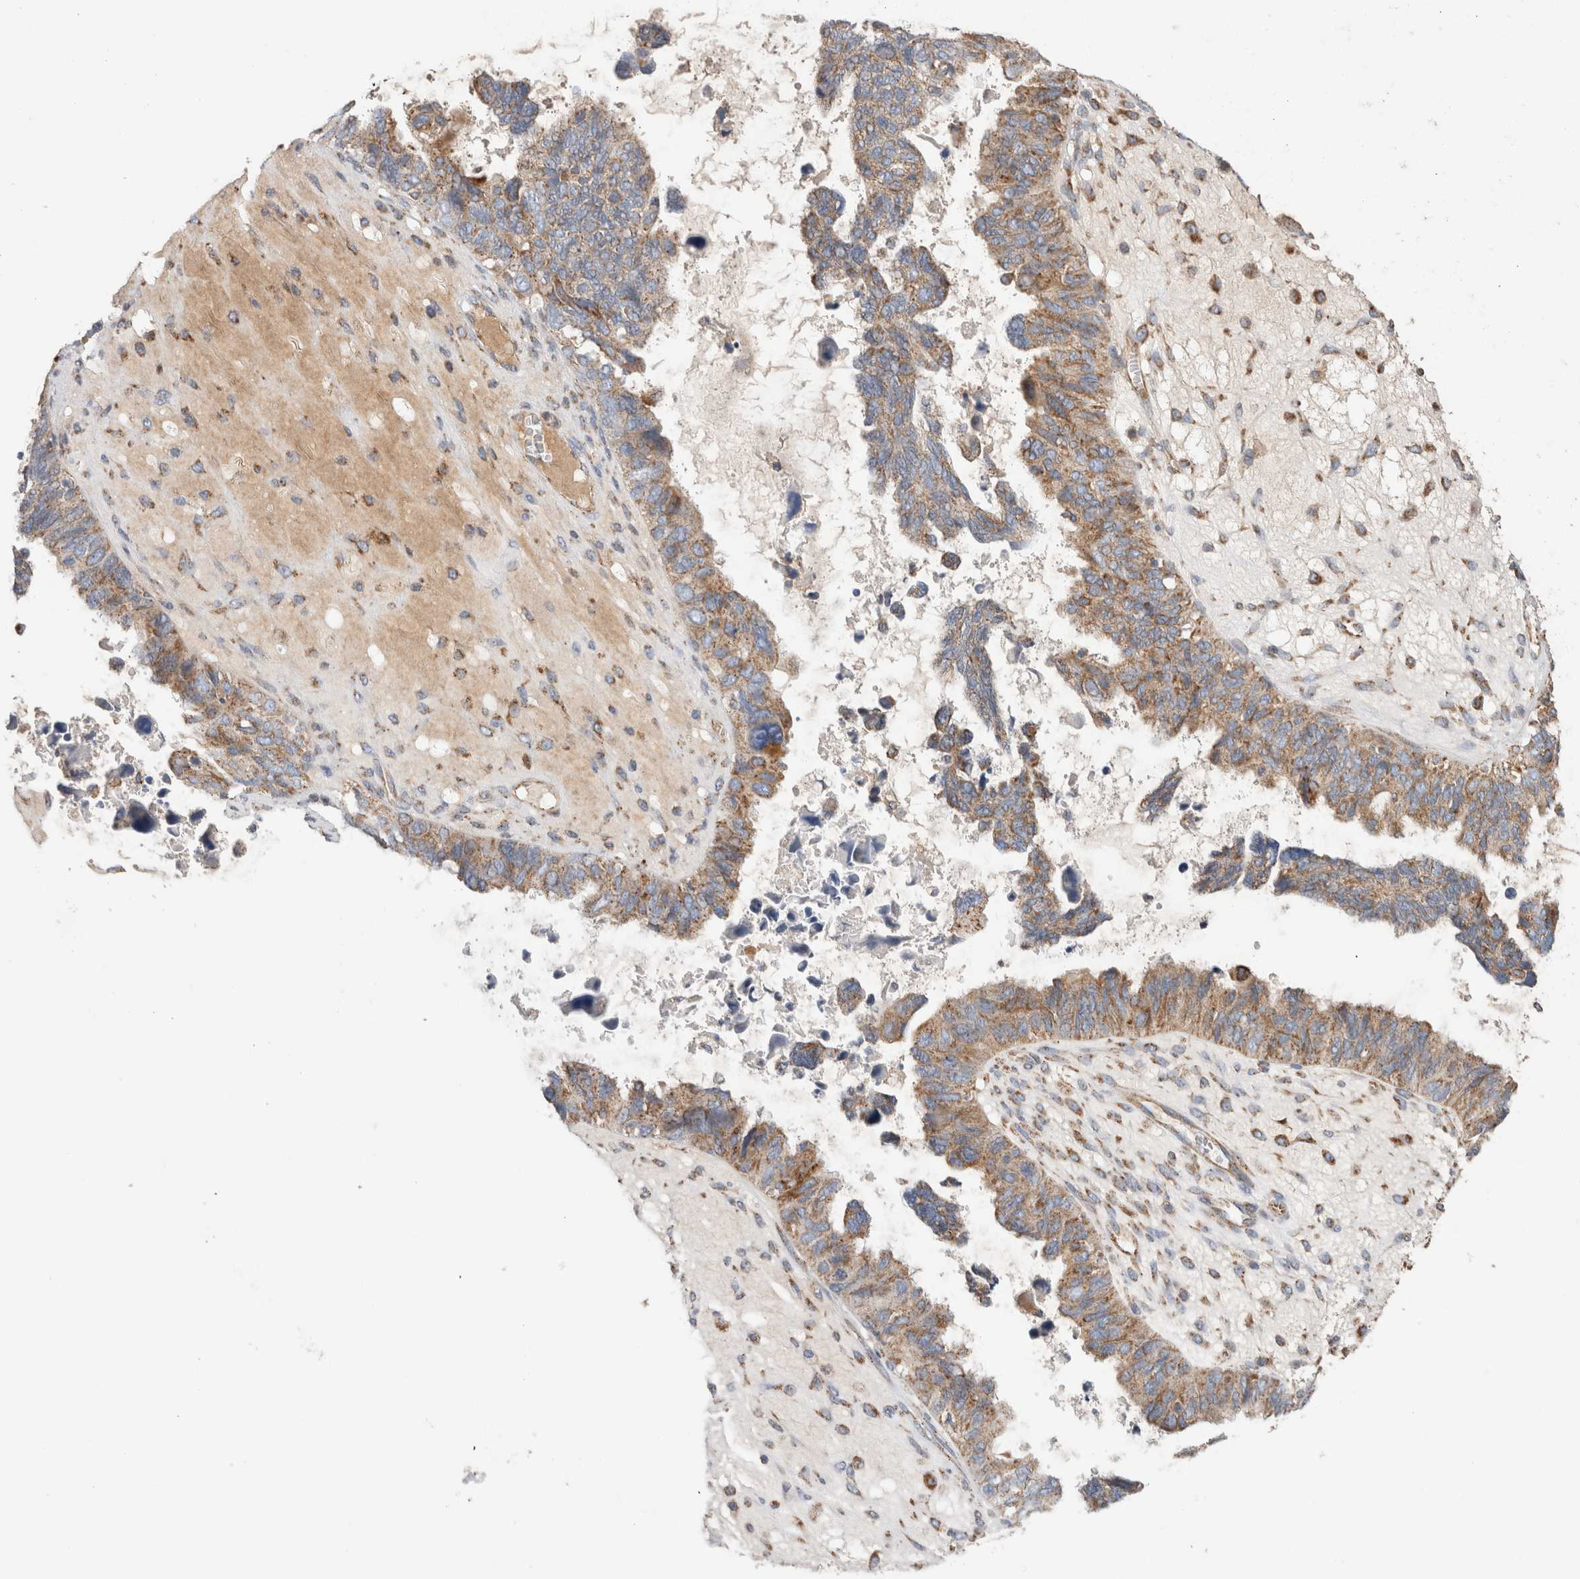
{"staining": {"intensity": "weak", "quantity": ">75%", "location": "cytoplasmic/membranous"}, "tissue": "ovarian cancer", "cell_type": "Tumor cells", "image_type": "cancer", "snomed": [{"axis": "morphology", "description": "Cystadenocarcinoma, serous, NOS"}, {"axis": "topography", "description": "Ovary"}], "caption": "IHC (DAB) staining of human ovarian cancer reveals weak cytoplasmic/membranous protein staining in approximately >75% of tumor cells.", "gene": "IARS2", "patient": {"sex": "female", "age": 79}}